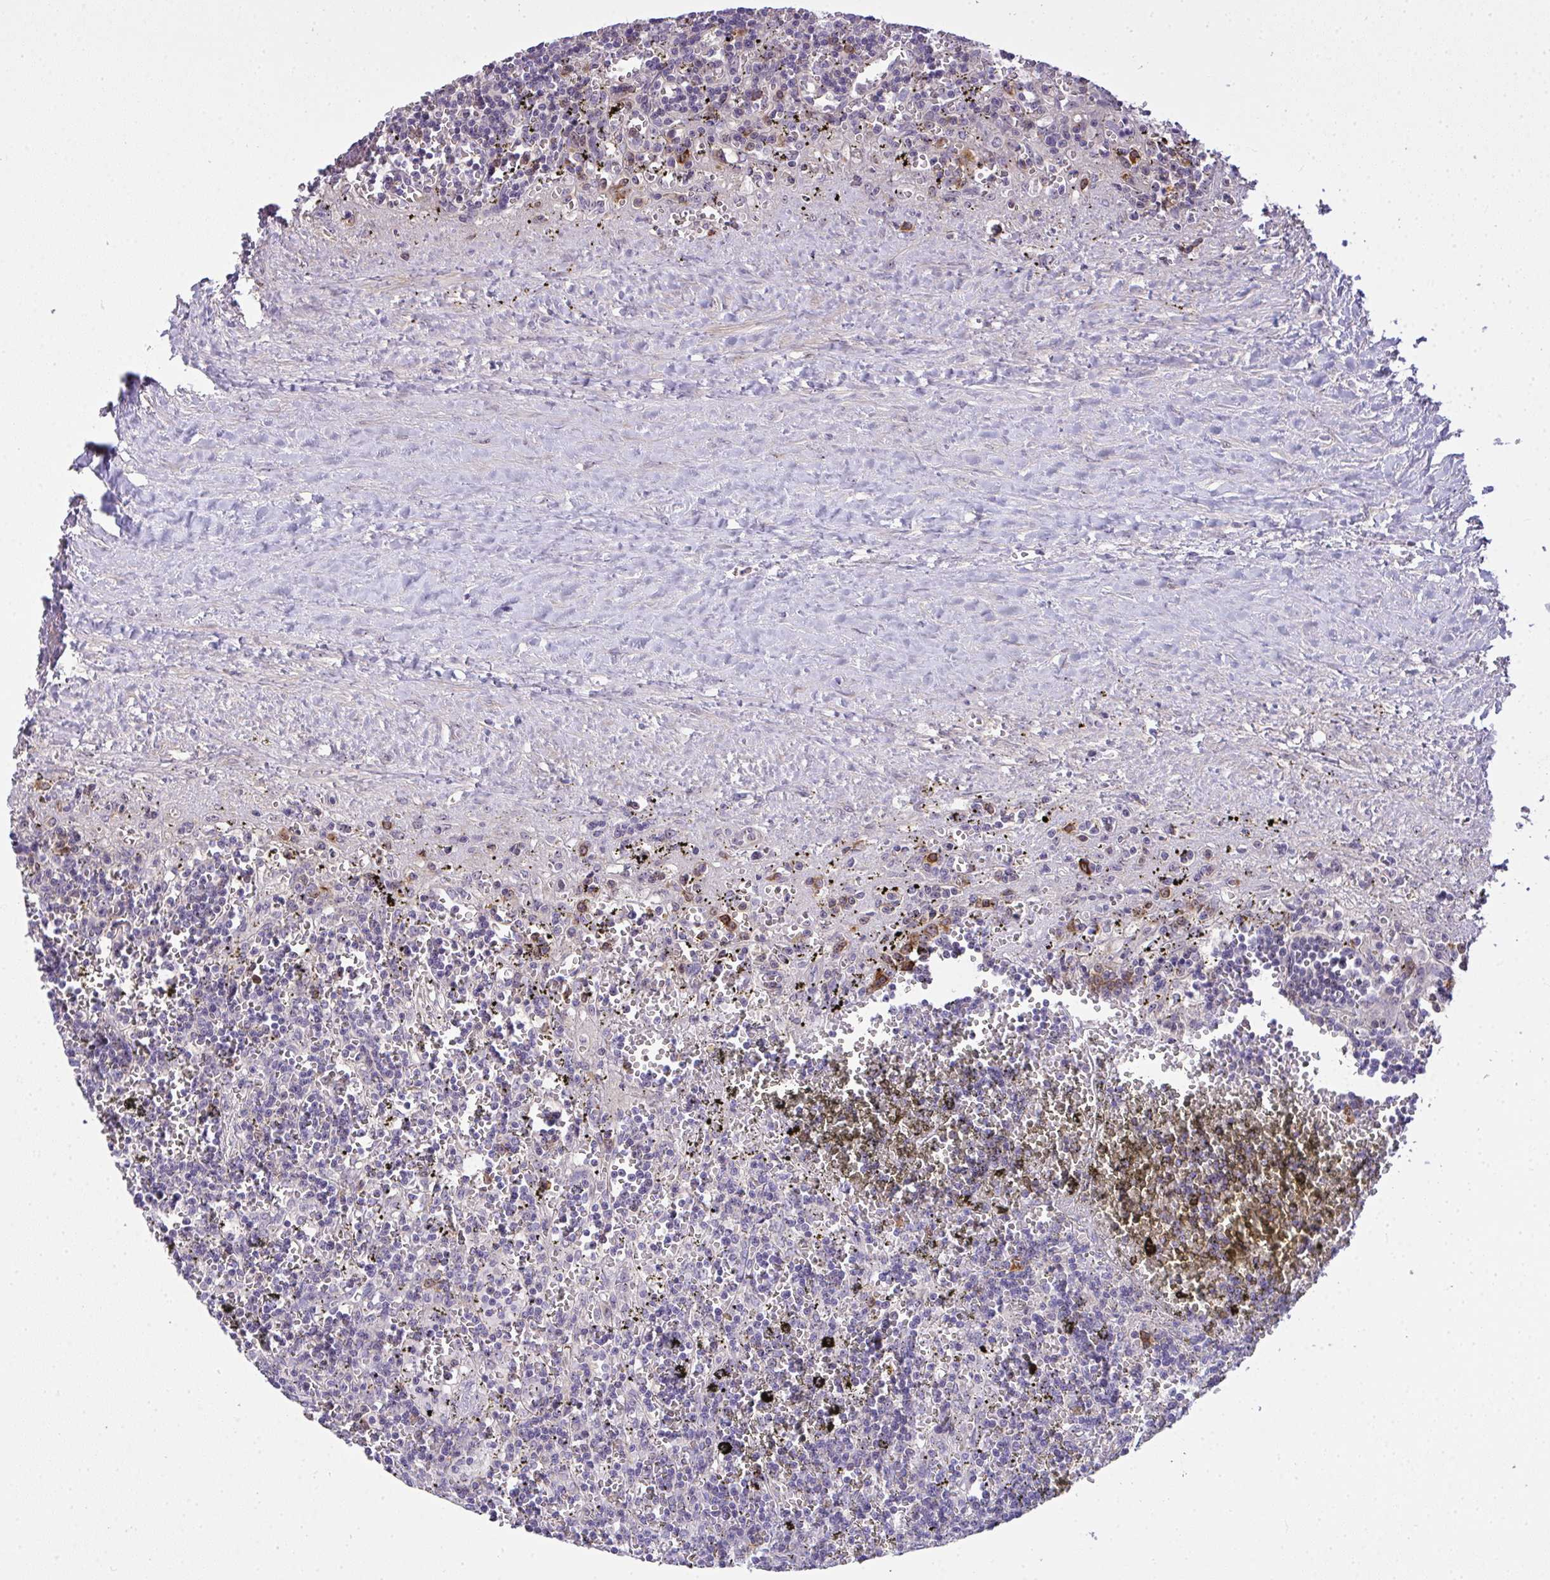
{"staining": {"intensity": "negative", "quantity": "none", "location": "none"}, "tissue": "lymphoma", "cell_type": "Tumor cells", "image_type": "cancer", "snomed": [{"axis": "morphology", "description": "Malignant lymphoma, non-Hodgkin's type, Low grade"}, {"axis": "topography", "description": "Spleen"}], "caption": "The IHC image has no significant staining in tumor cells of lymphoma tissue.", "gene": "NT5C1A", "patient": {"sex": "male", "age": 60}}